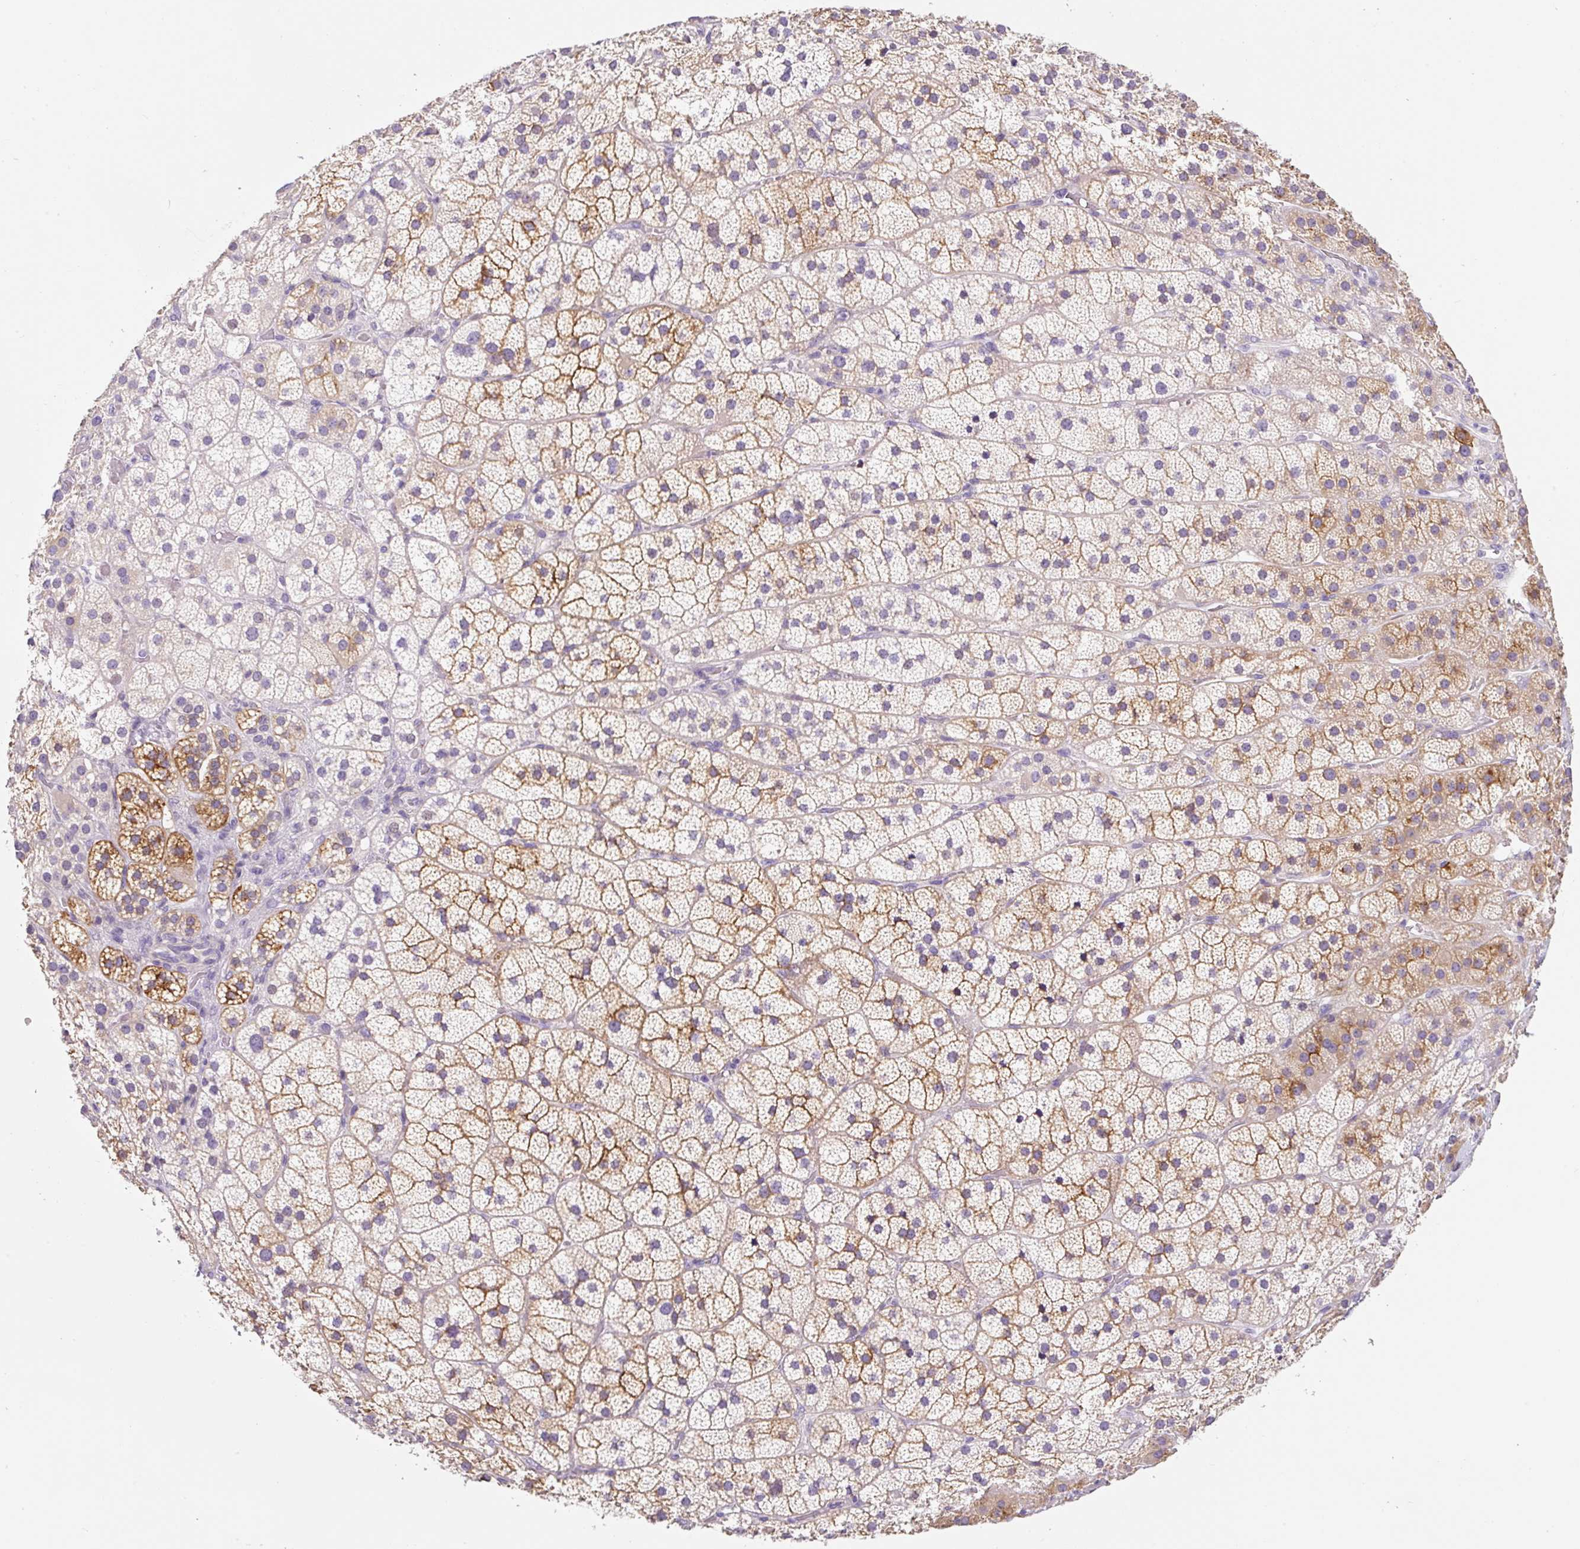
{"staining": {"intensity": "moderate", "quantity": "<25%", "location": "cytoplasmic/membranous"}, "tissue": "adrenal gland", "cell_type": "Glandular cells", "image_type": "normal", "snomed": [{"axis": "morphology", "description": "Normal tissue, NOS"}, {"axis": "topography", "description": "Adrenal gland"}], "caption": "Approximately <25% of glandular cells in benign adrenal gland display moderate cytoplasmic/membranous protein positivity as visualized by brown immunohistochemical staining.", "gene": "SYP", "patient": {"sex": "male", "age": 57}}